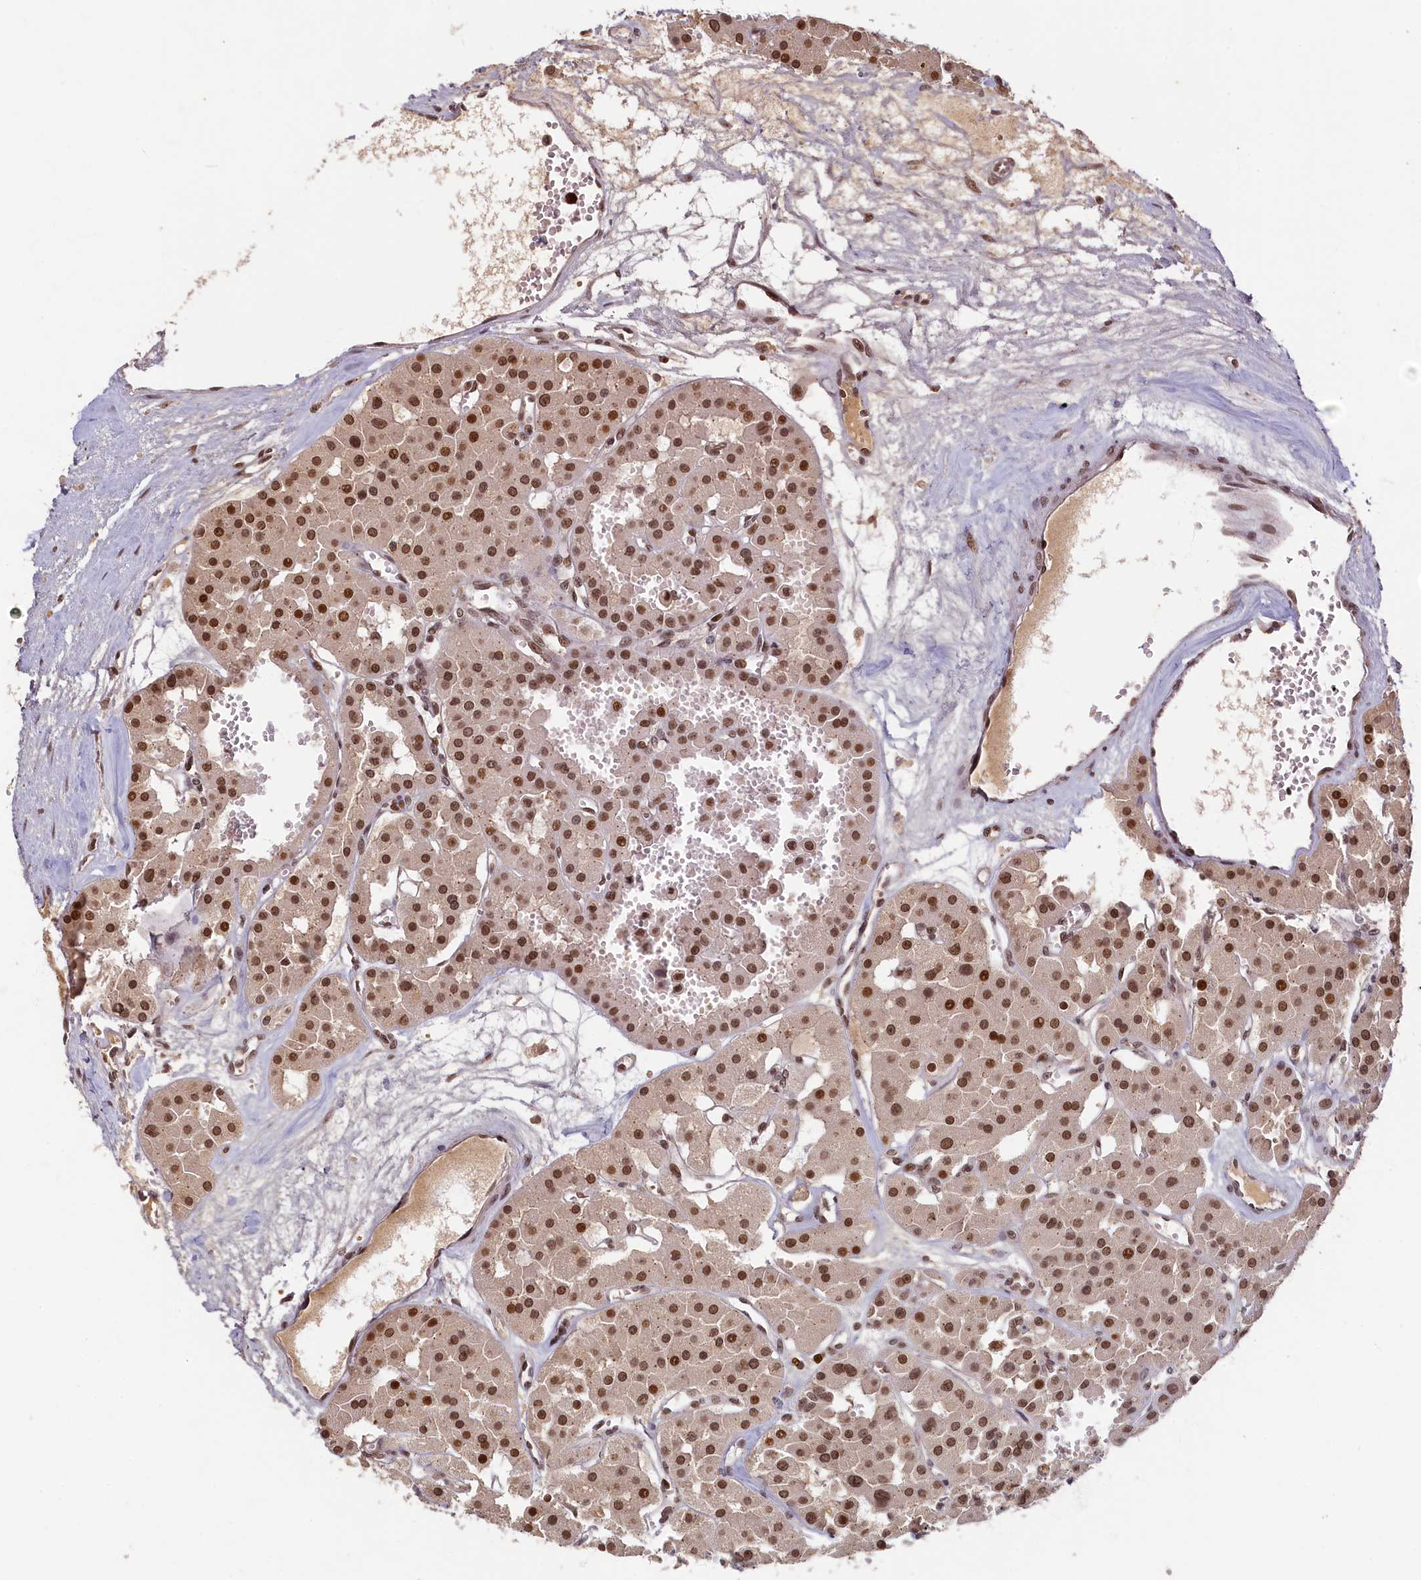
{"staining": {"intensity": "moderate", "quantity": ">75%", "location": "nuclear"}, "tissue": "renal cancer", "cell_type": "Tumor cells", "image_type": "cancer", "snomed": [{"axis": "morphology", "description": "Carcinoma, NOS"}, {"axis": "topography", "description": "Kidney"}], "caption": "A high-resolution histopathology image shows immunohistochemistry (IHC) staining of renal carcinoma, which exhibits moderate nuclear expression in about >75% of tumor cells.", "gene": "CKAP2L", "patient": {"sex": "female", "age": 75}}